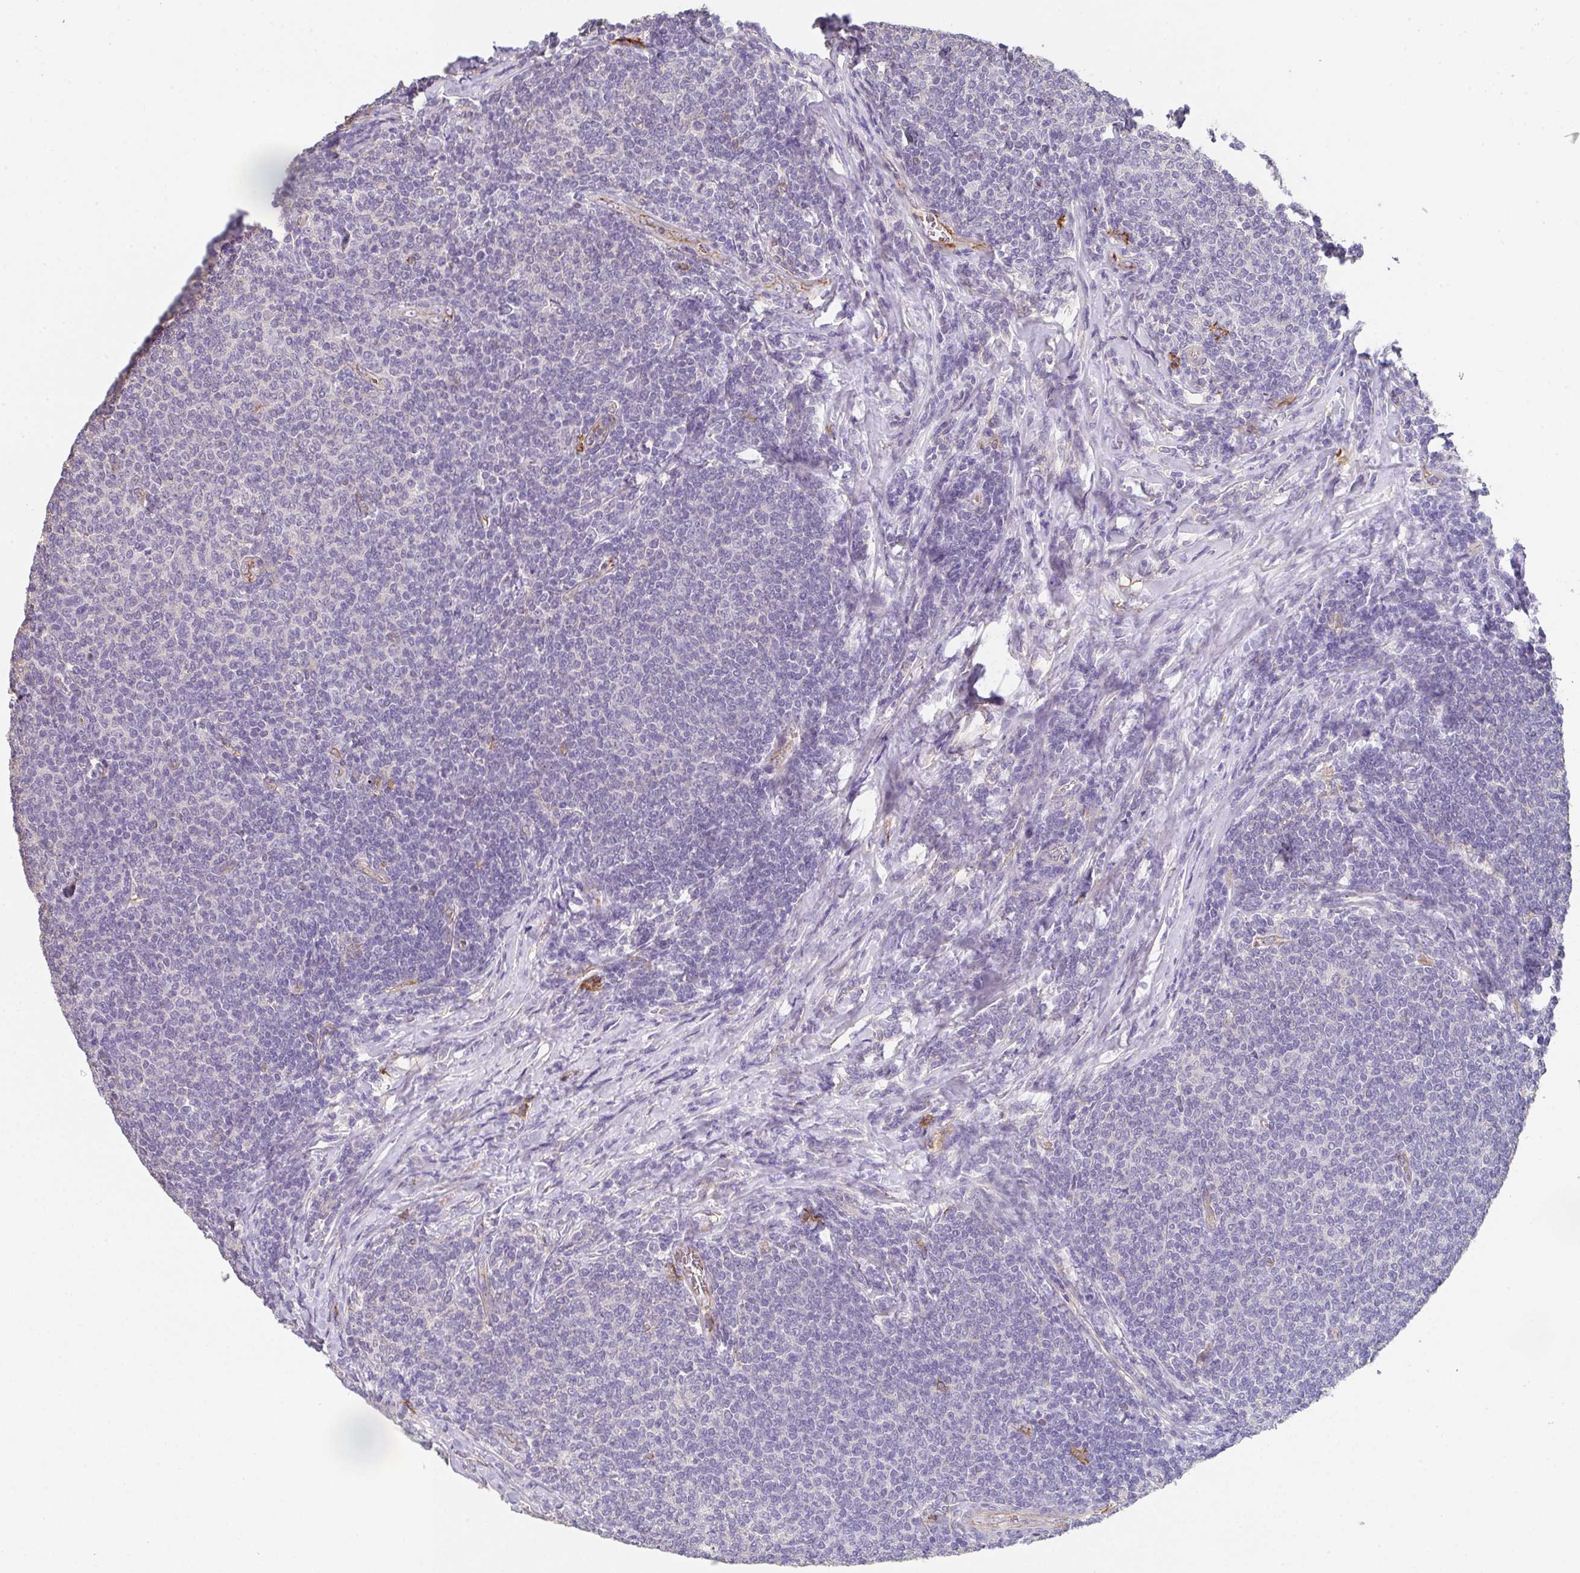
{"staining": {"intensity": "negative", "quantity": "none", "location": "none"}, "tissue": "lymphoma", "cell_type": "Tumor cells", "image_type": "cancer", "snomed": [{"axis": "morphology", "description": "Malignant lymphoma, non-Hodgkin's type, Low grade"}, {"axis": "topography", "description": "Lymph node"}], "caption": "Tumor cells show no significant staining in low-grade malignant lymphoma, non-Hodgkin's type.", "gene": "DBN1", "patient": {"sex": "male", "age": 52}}